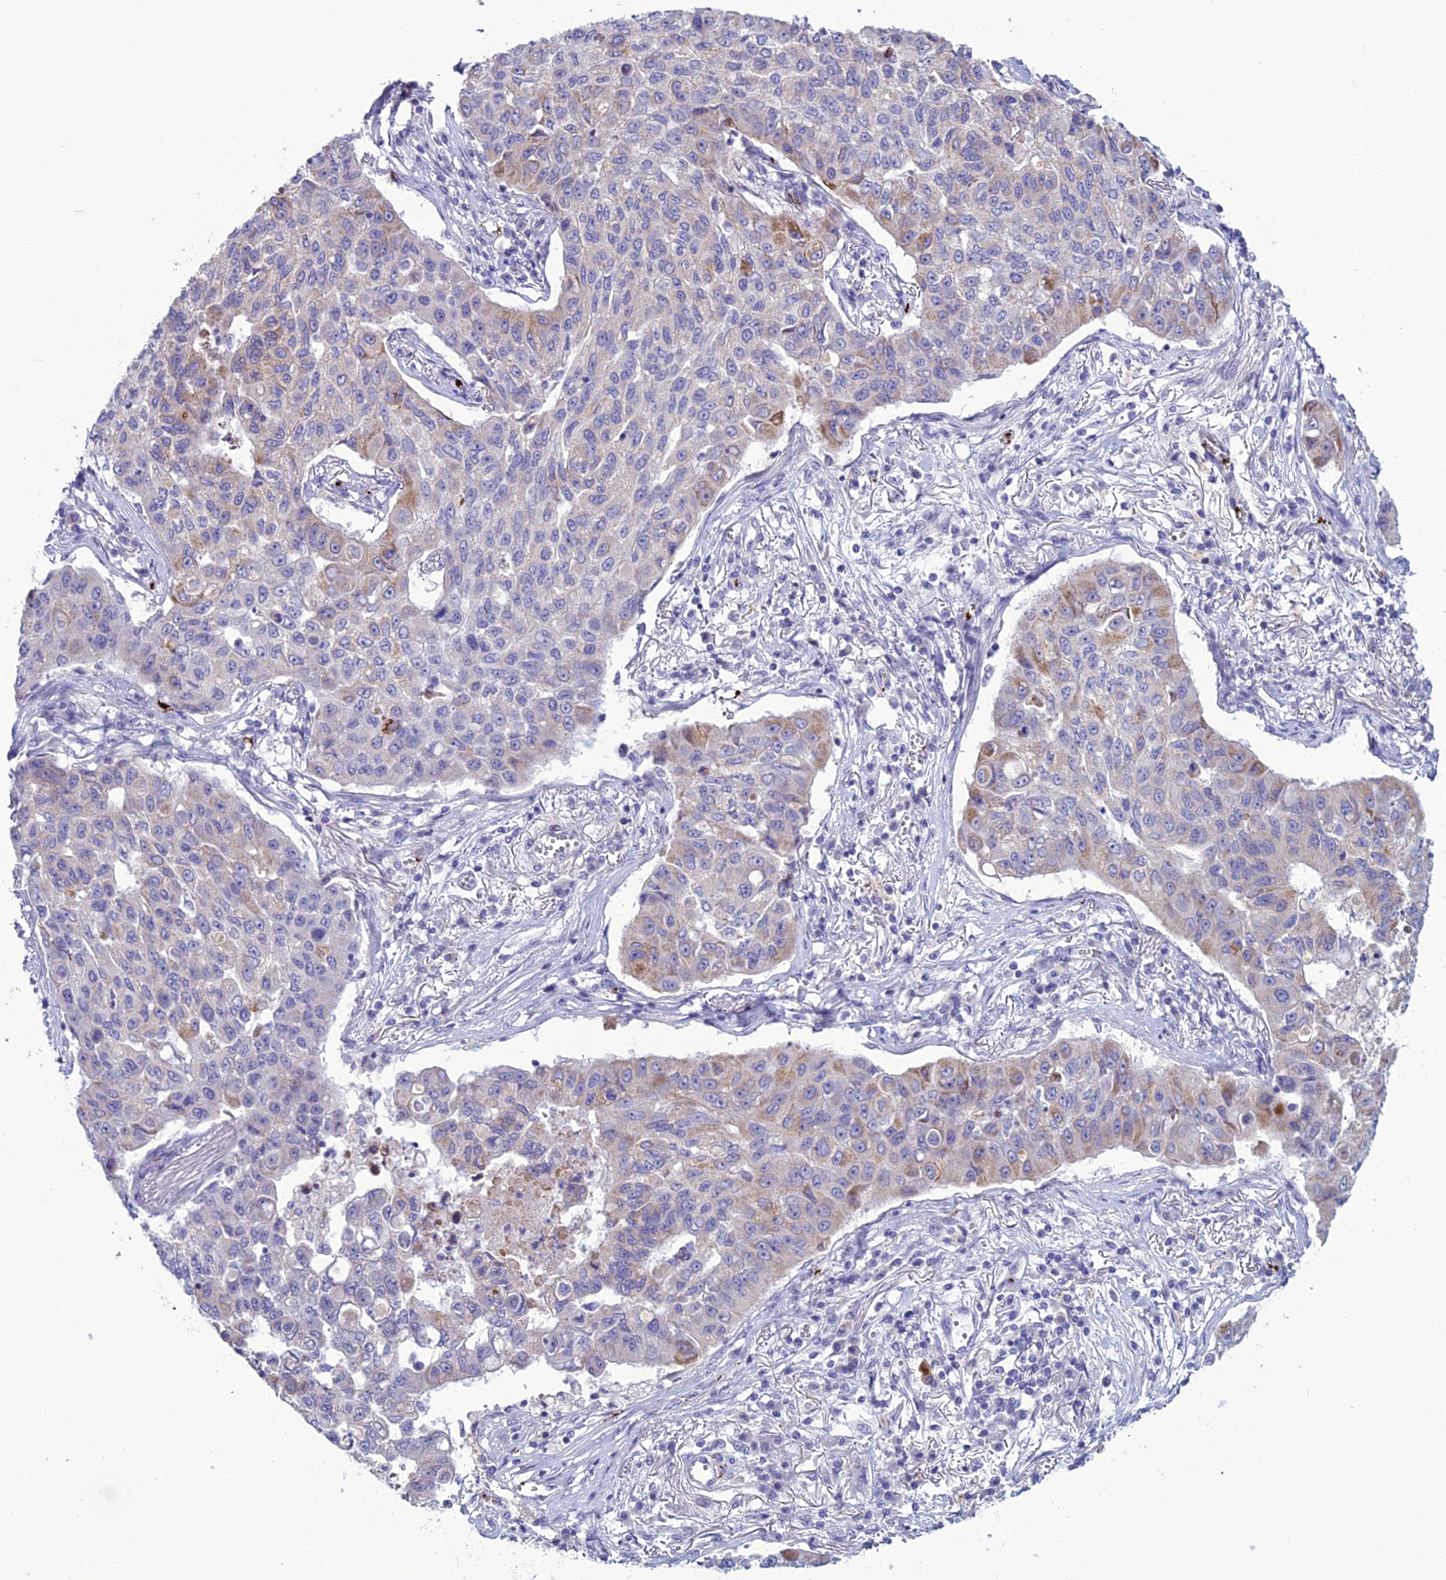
{"staining": {"intensity": "moderate", "quantity": "<25%", "location": "cytoplasmic/membranous"}, "tissue": "lung cancer", "cell_type": "Tumor cells", "image_type": "cancer", "snomed": [{"axis": "morphology", "description": "Squamous cell carcinoma, NOS"}, {"axis": "topography", "description": "Lung"}], "caption": "Human lung cancer (squamous cell carcinoma) stained with a protein marker demonstrates moderate staining in tumor cells.", "gene": "C21orf140", "patient": {"sex": "male", "age": 74}}